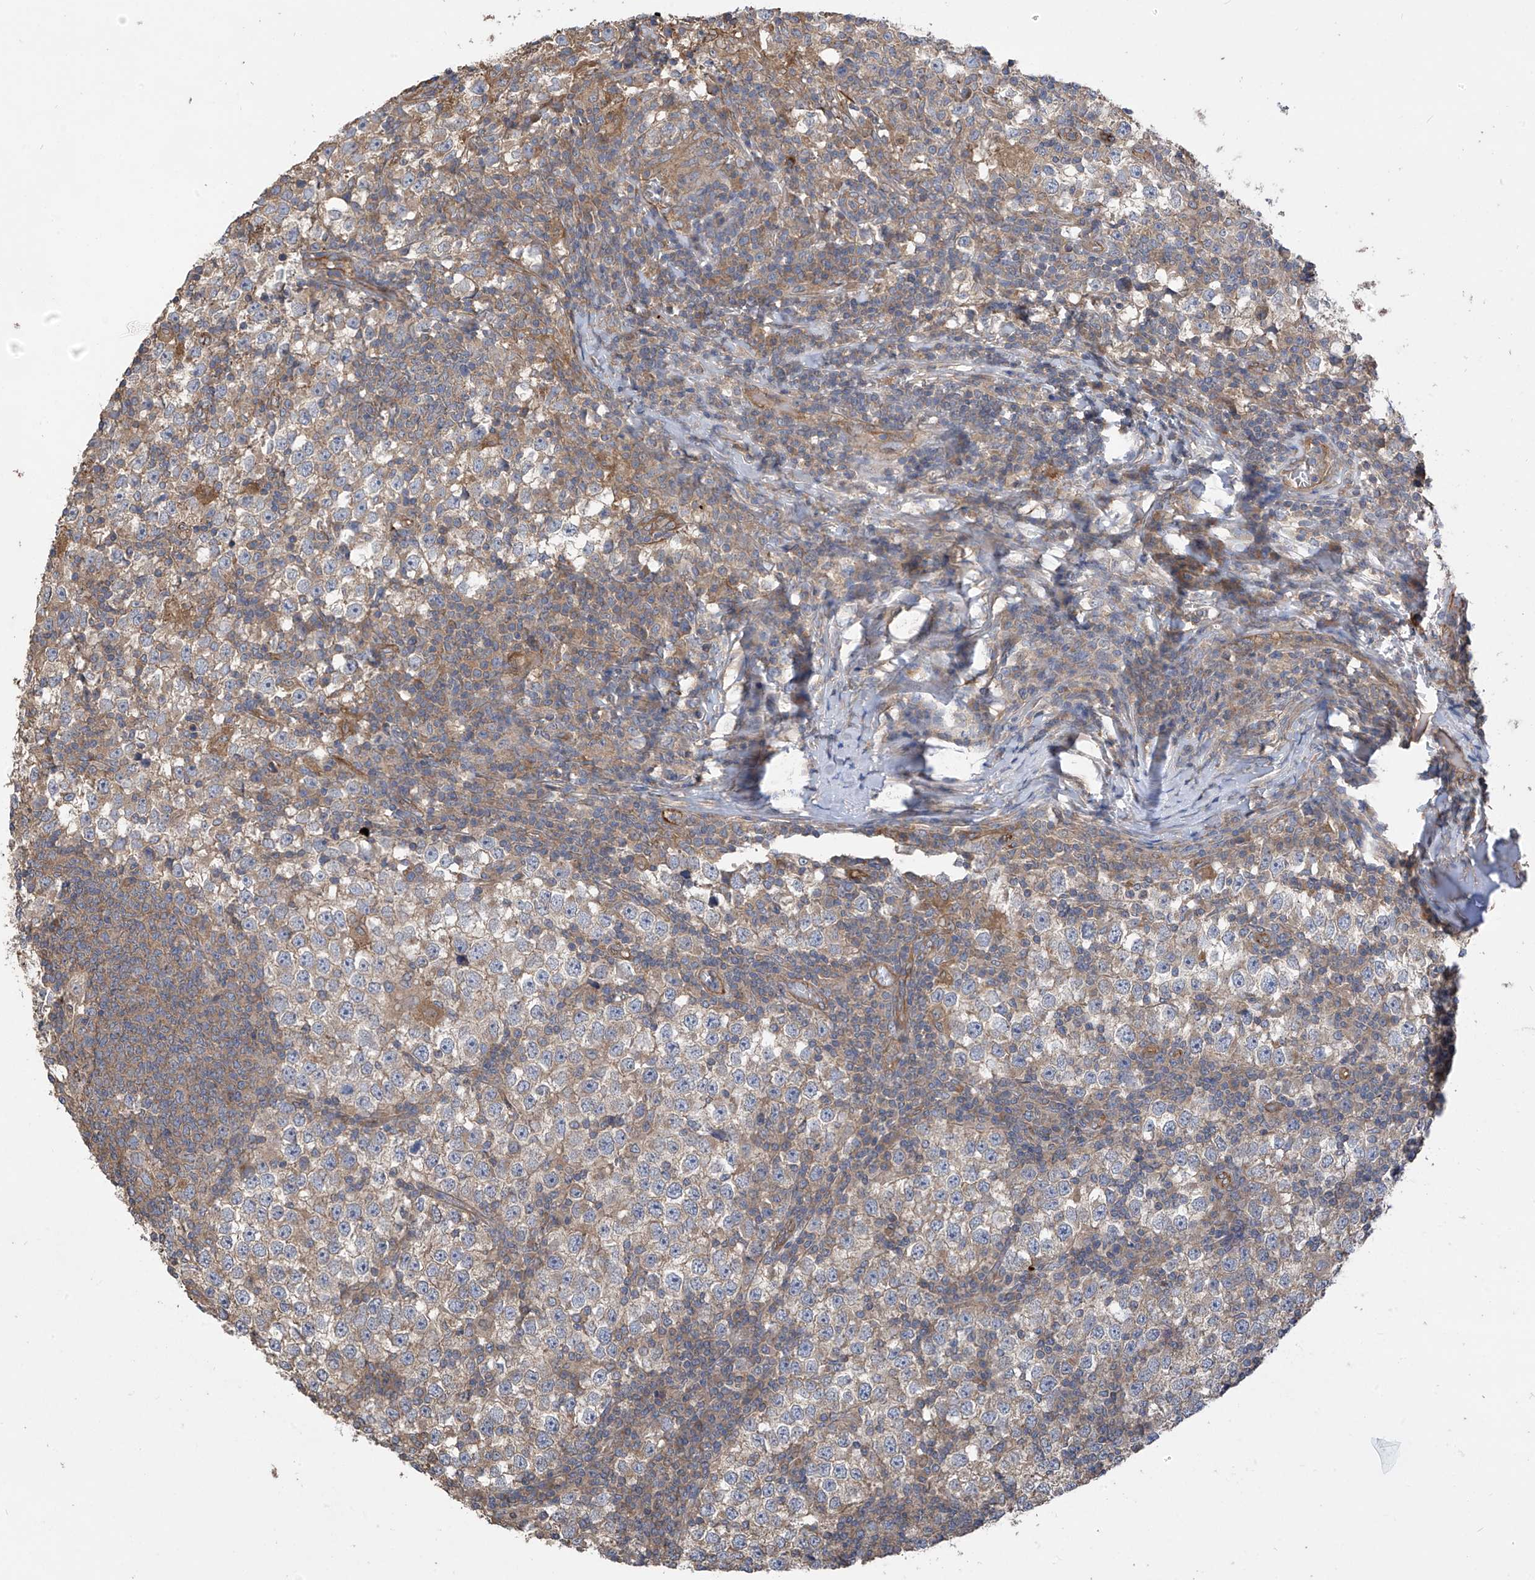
{"staining": {"intensity": "weak", "quantity": ">75%", "location": "cytoplasmic/membranous"}, "tissue": "testis cancer", "cell_type": "Tumor cells", "image_type": "cancer", "snomed": [{"axis": "morphology", "description": "Seminoma, NOS"}, {"axis": "topography", "description": "Testis"}], "caption": "Human testis cancer (seminoma) stained with a protein marker demonstrates weak staining in tumor cells.", "gene": "PHACTR4", "patient": {"sex": "male", "age": 65}}